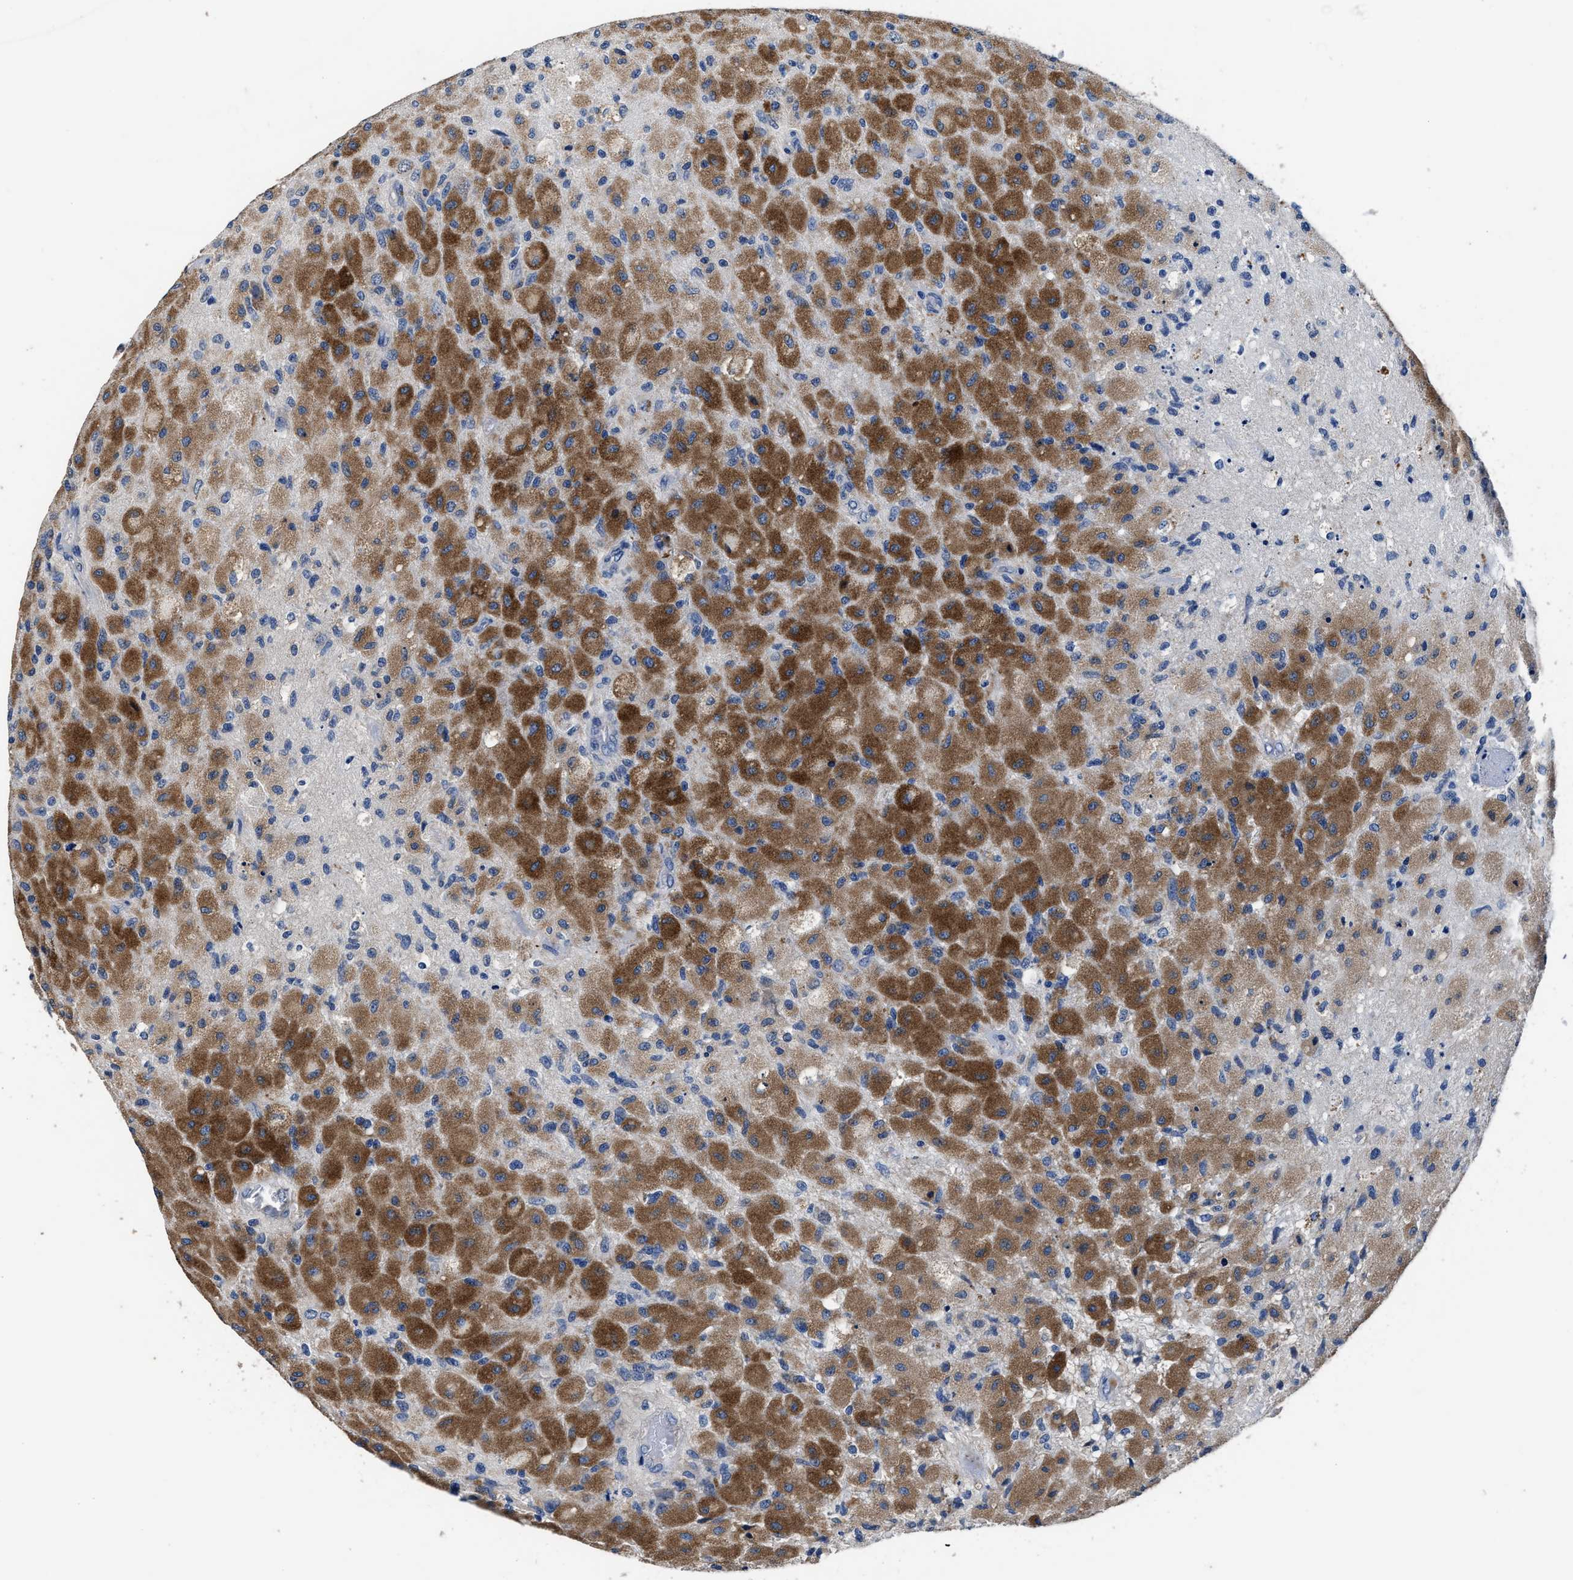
{"staining": {"intensity": "moderate", "quantity": ">75%", "location": "cytoplasmic/membranous"}, "tissue": "glioma", "cell_type": "Tumor cells", "image_type": "cancer", "snomed": [{"axis": "morphology", "description": "Normal tissue, NOS"}, {"axis": "morphology", "description": "Glioma, malignant, High grade"}, {"axis": "topography", "description": "Cerebral cortex"}], "caption": "Immunohistochemical staining of human glioma shows moderate cytoplasmic/membranous protein positivity in approximately >75% of tumor cells.", "gene": "UBR4", "patient": {"sex": "male", "age": 77}}